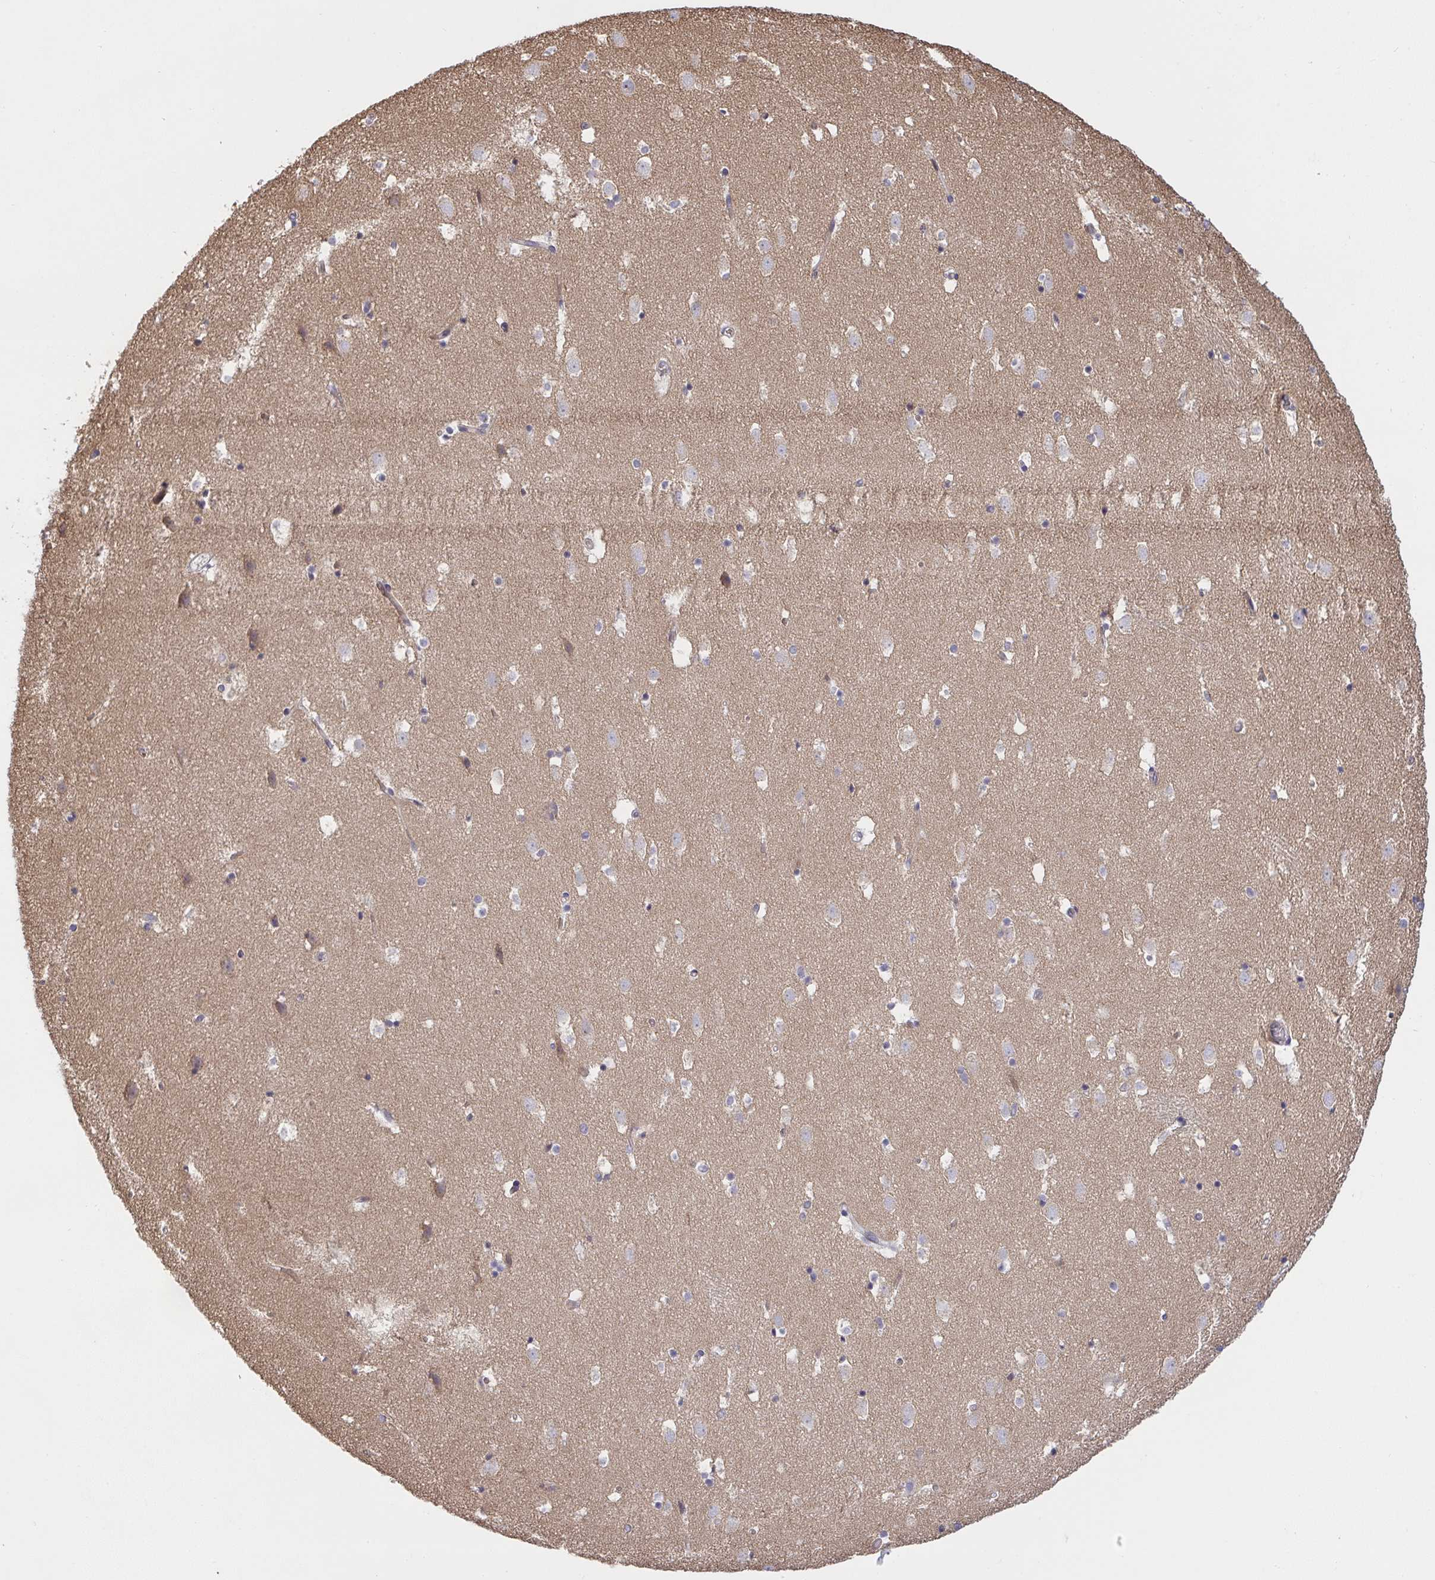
{"staining": {"intensity": "negative", "quantity": "none", "location": "none"}, "tissue": "caudate", "cell_type": "Glial cells", "image_type": "normal", "snomed": [{"axis": "morphology", "description": "Normal tissue, NOS"}, {"axis": "topography", "description": "Lateral ventricle wall"}], "caption": "Immunohistochemical staining of normal human caudate demonstrates no significant positivity in glial cells. (Stains: DAB IHC with hematoxylin counter stain, Microscopy: brightfield microscopy at high magnification).", "gene": "ZNF554", "patient": {"sex": "male", "age": 37}}